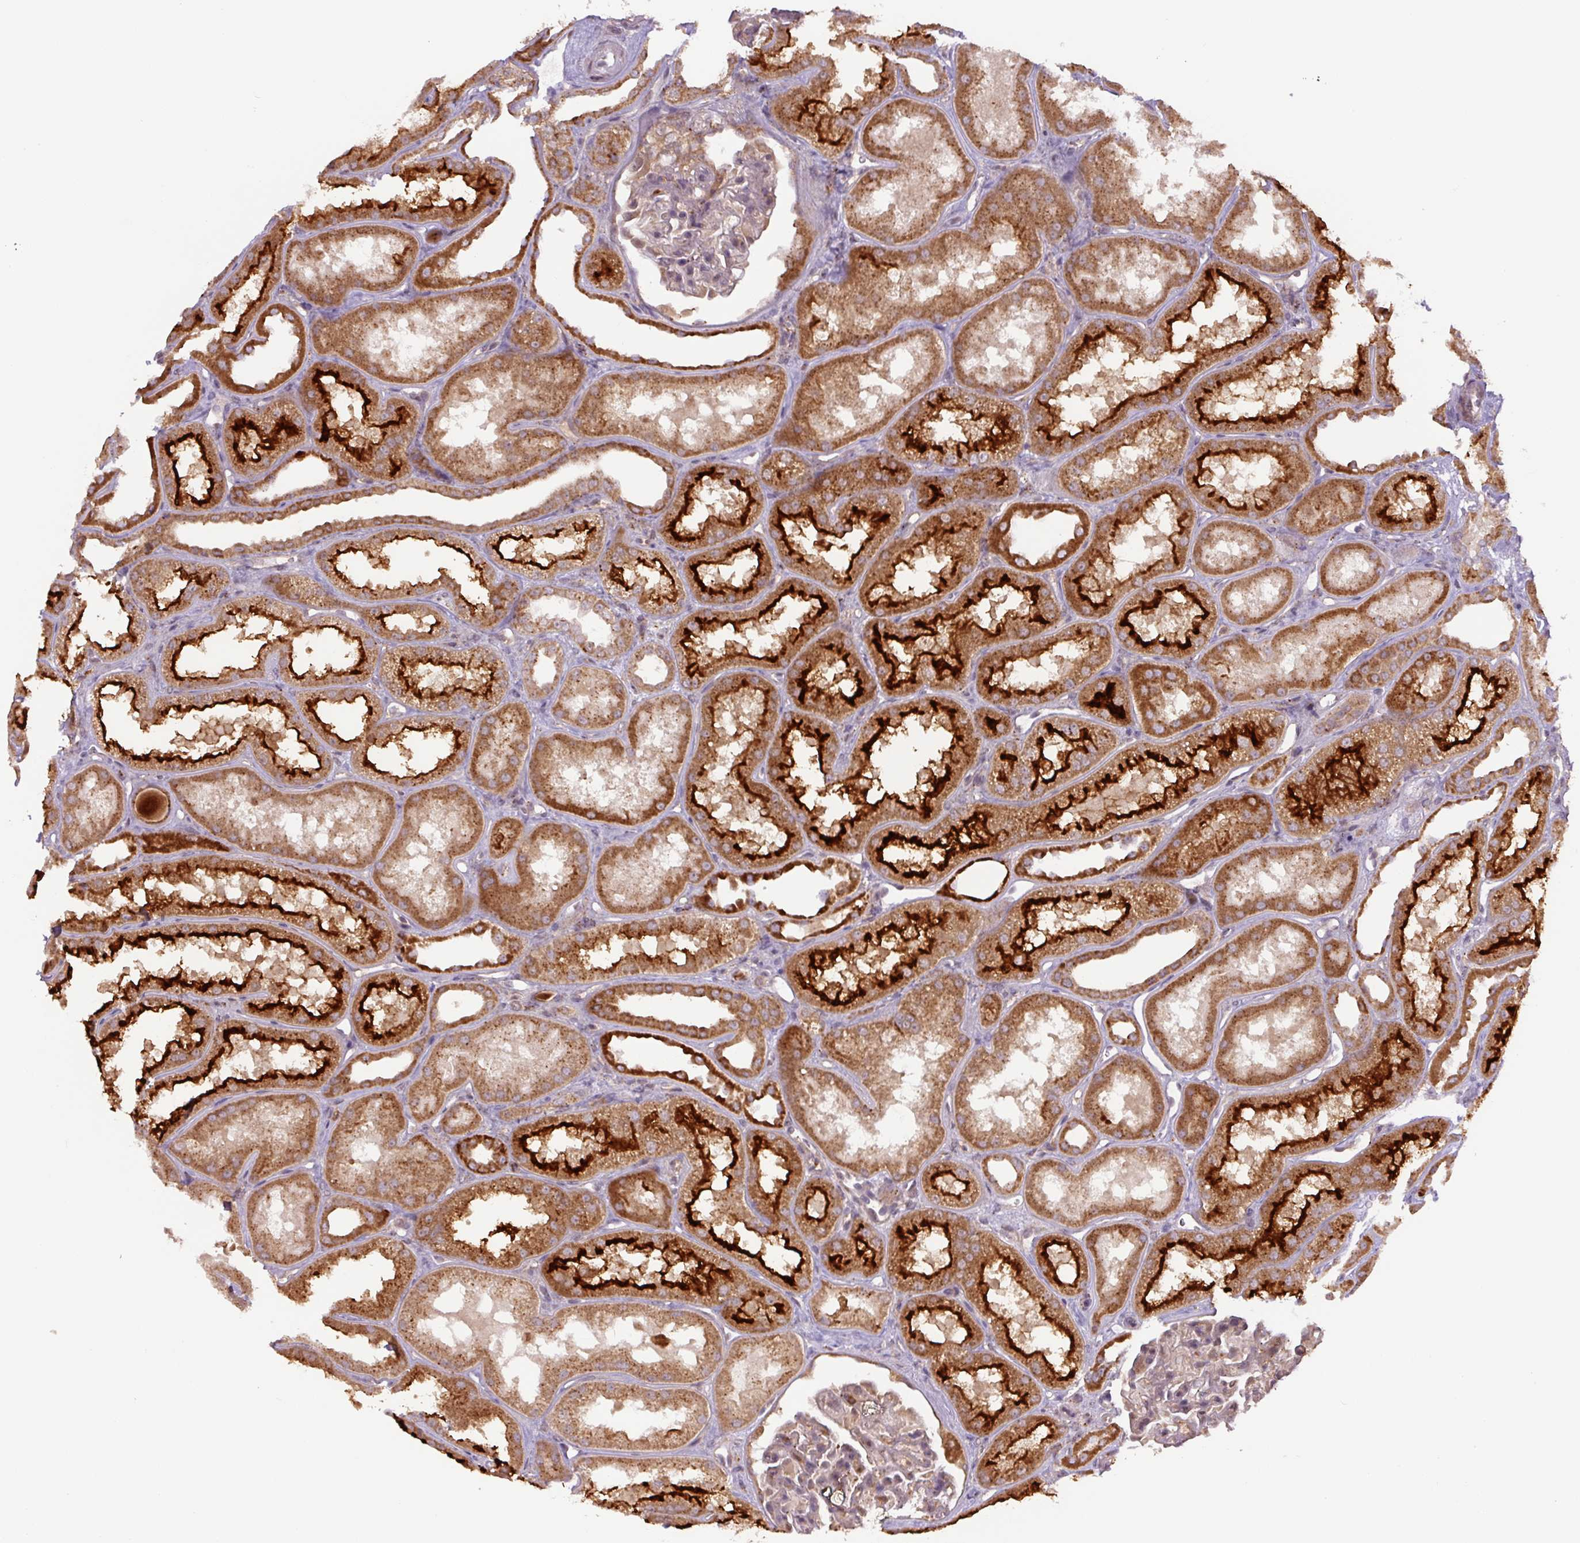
{"staining": {"intensity": "moderate", "quantity": "<25%", "location": "cytoplasmic/membranous"}, "tissue": "kidney", "cell_type": "Cells in glomeruli", "image_type": "normal", "snomed": [{"axis": "morphology", "description": "Normal tissue, NOS"}, {"axis": "topography", "description": "Kidney"}], "caption": "About <25% of cells in glomeruli in benign kidney display moderate cytoplasmic/membranous protein expression as visualized by brown immunohistochemical staining.", "gene": "ZSWIM7", "patient": {"sex": "male", "age": 61}}